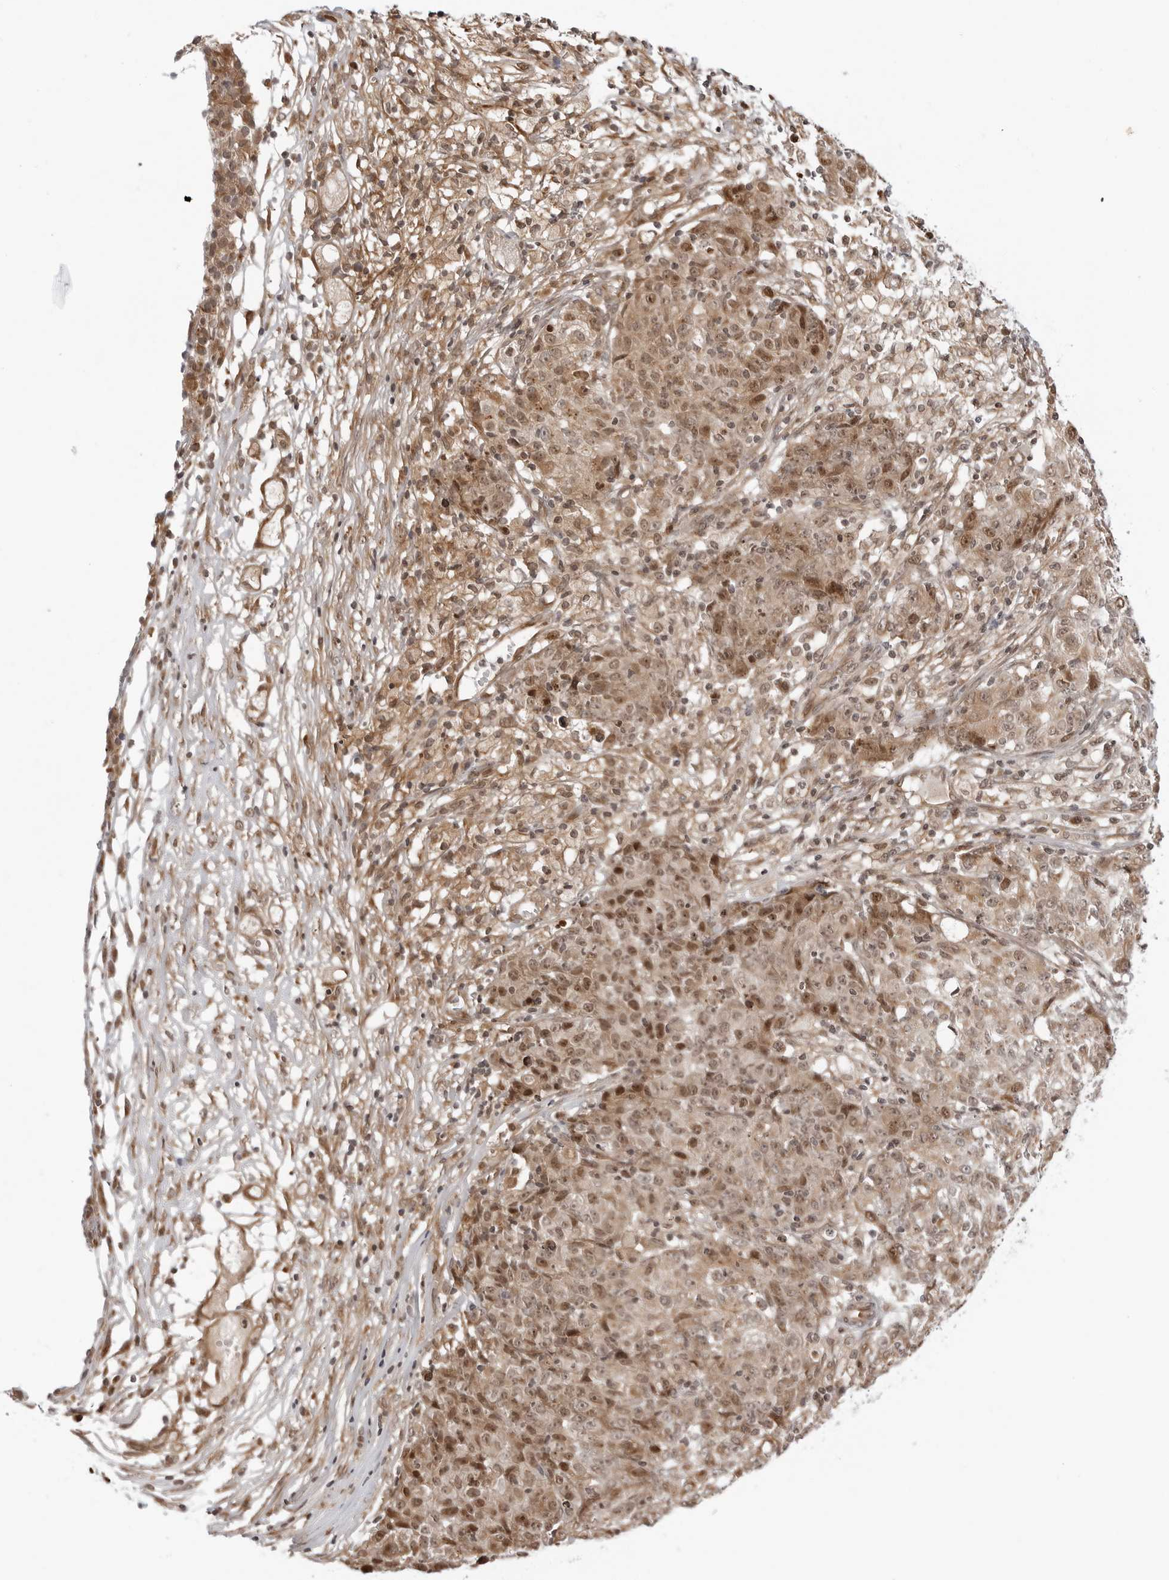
{"staining": {"intensity": "moderate", "quantity": ">75%", "location": "cytoplasmic/membranous,nuclear"}, "tissue": "ovarian cancer", "cell_type": "Tumor cells", "image_type": "cancer", "snomed": [{"axis": "morphology", "description": "Carcinoma, endometroid"}, {"axis": "topography", "description": "Ovary"}], "caption": "Approximately >75% of tumor cells in ovarian cancer display moderate cytoplasmic/membranous and nuclear protein positivity as visualized by brown immunohistochemical staining.", "gene": "TIPRL", "patient": {"sex": "female", "age": 42}}